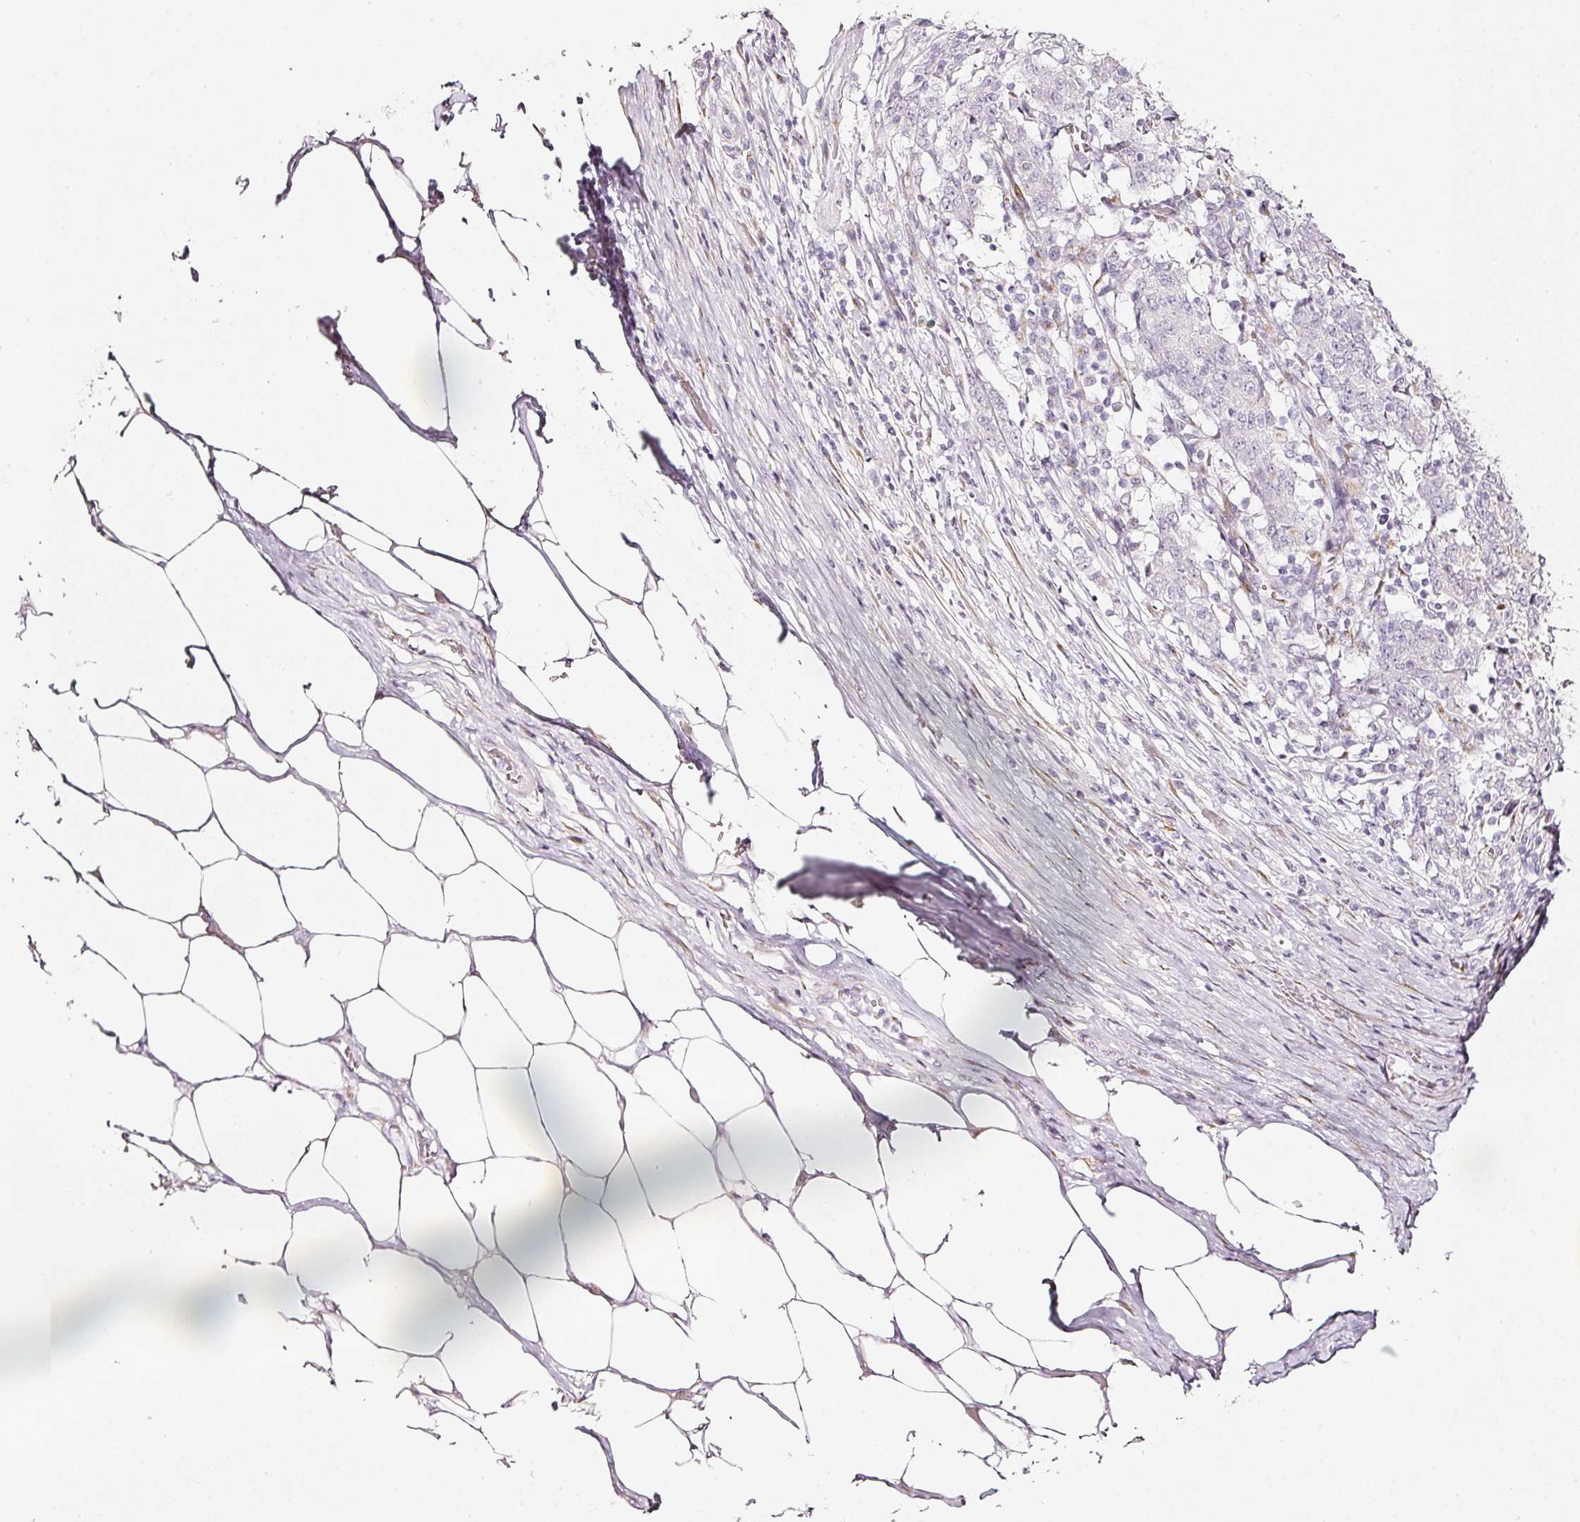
{"staining": {"intensity": "weak", "quantity": "<25%", "location": "cytoplasmic/membranous"}, "tissue": "stomach cancer", "cell_type": "Tumor cells", "image_type": "cancer", "snomed": [{"axis": "morphology", "description": "Adenocarcinoma, NOS"}, {"axis": "topography", "description": "Stomach"}], "caption": "The immunohistochemistry (IHC) image has no significant staining in tumor cells of stomach cancer tissue.", "gene": "SDF4", "patient": {"sex": "male", "age": 59}}